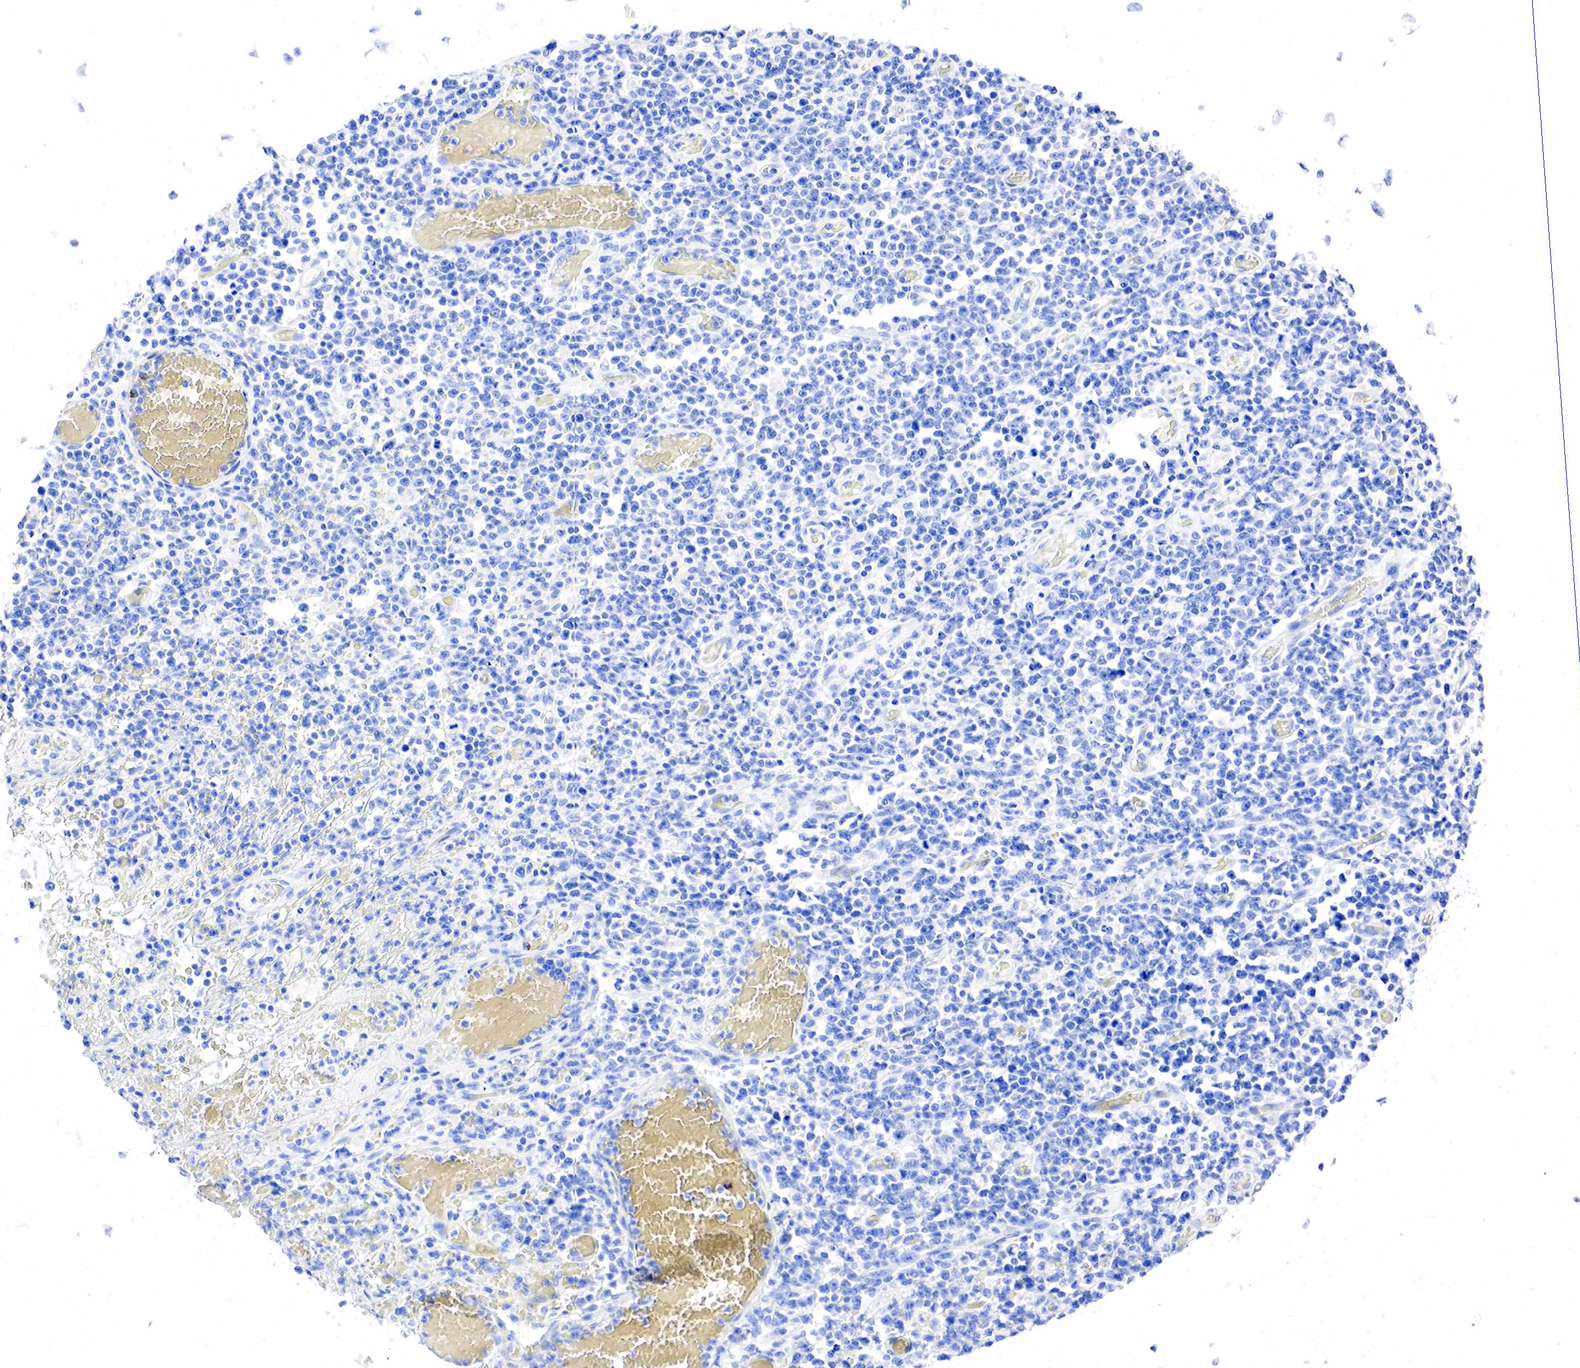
{"staining": {"intensity": "negative", "quantity": "none", "location": "none"}, "tissue": "lymphoma", "cell_type": "Tumor cells", "image_type": "cancer", "snomed": [{"axis": "morphology", "description": "Malignant lymphoma, non-Hodgkin's type, High grade"}, {"axis": "topography", "description": "Colon"}], "caption": "Immunohistochemical staining of human high-grade malignant lymphoma, non-Hodgkin's type exhibits no significant positivity in tumor cells. (DAB IHC with hematoxylin counter stain).", "gene": "PTH", "patient": {"sex": "male", "age": 82}}